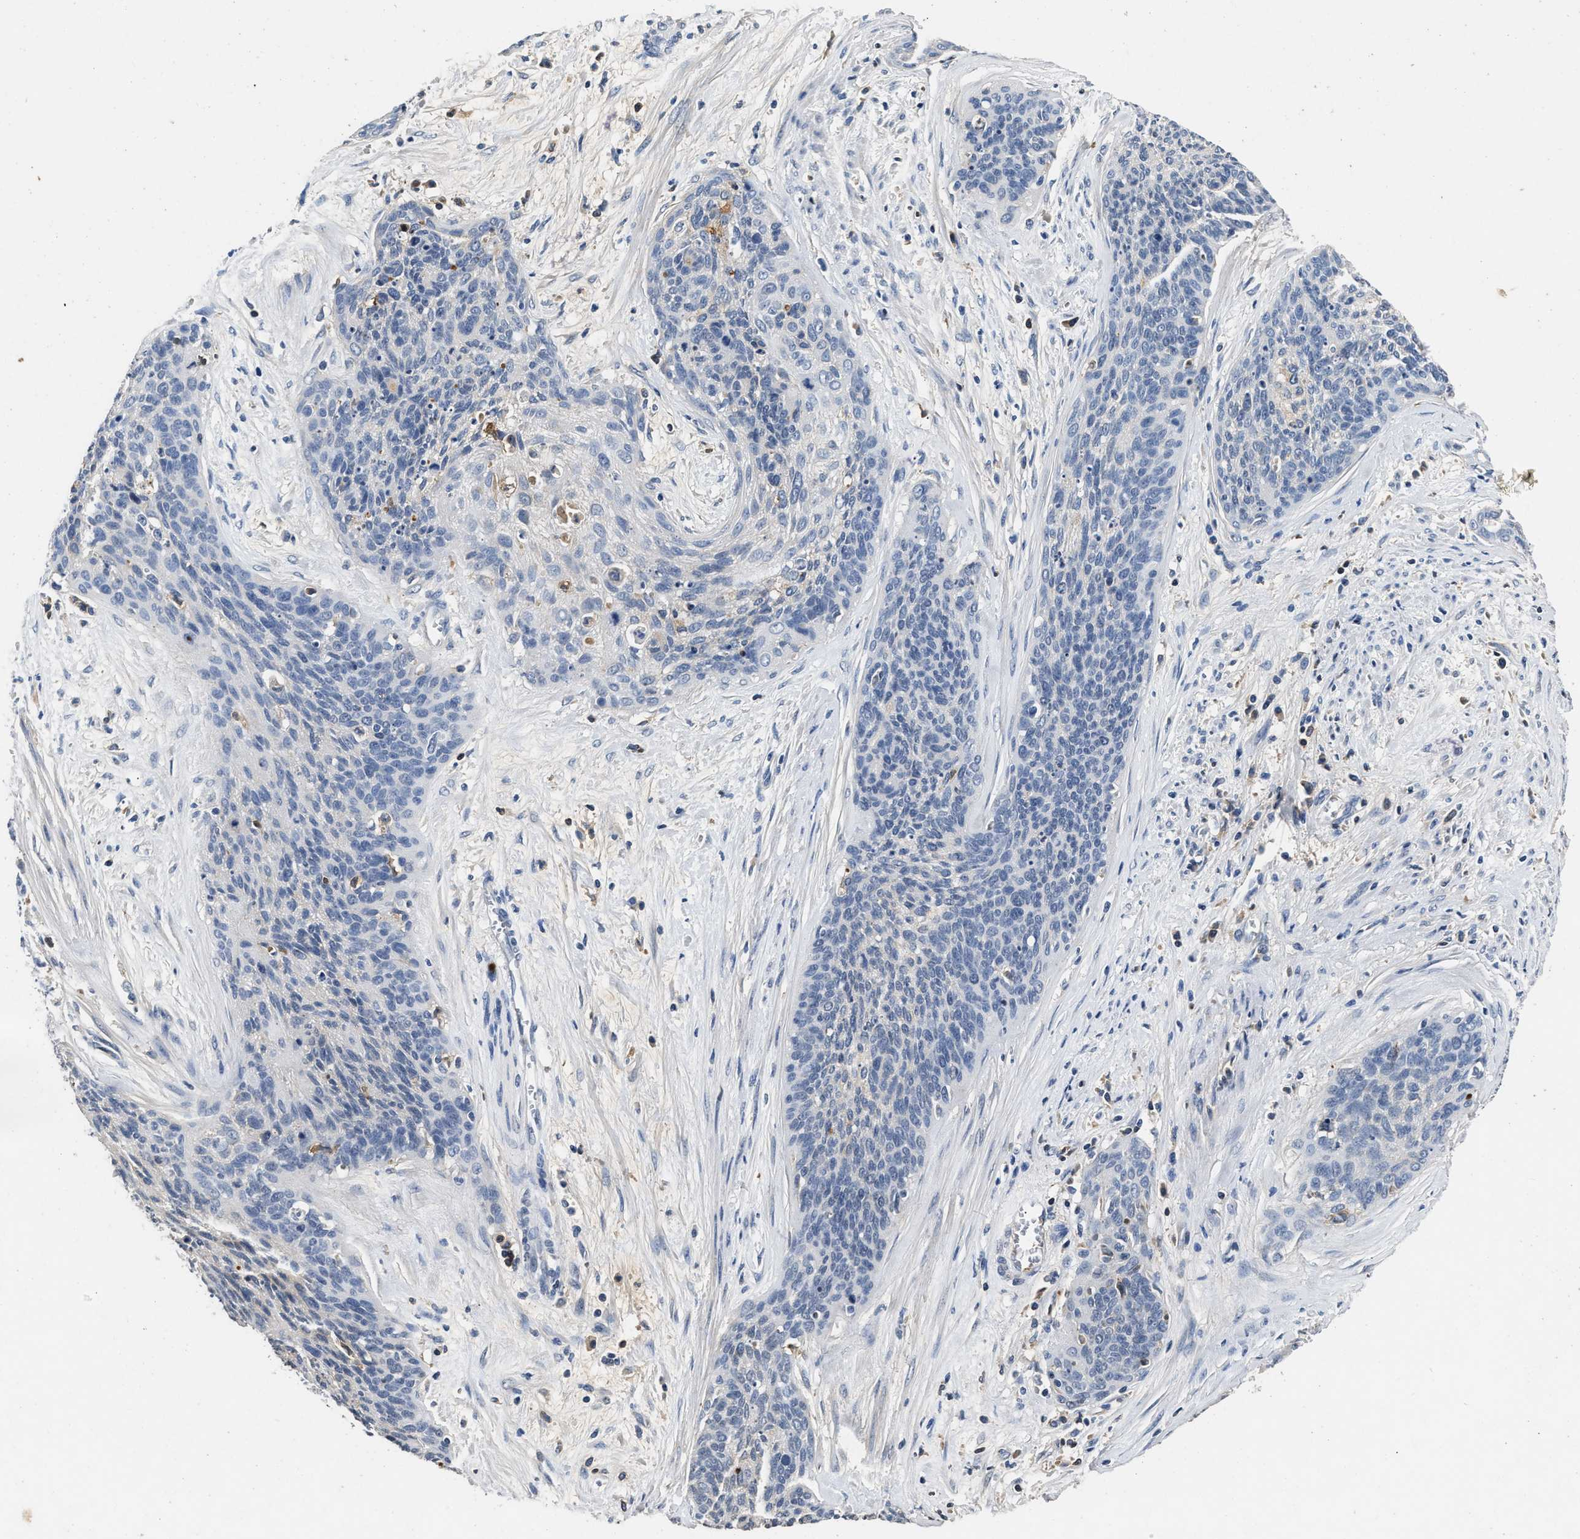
{"staining": {"intensity": "negative", "quantity": "none", "location": "none"}, "tissue": "cervical cancer", "cell_type": "Tumor cells", "image_type": "cancer", "snomed": [{"axis": "morphology", "description": "Squamous cell carcinoma, NOS"}, {"axis": "topography", "description": "Cervix"}], "caption": "Tumor cells show no significant protein staining in cervical cancer. Brightfield microscopy of immunohistochemistry stained with DAB (3,3'-diaminobenzidine) (brown) and hematoxylin (blue), captured at high magnification.", "gene": "C3", "patient": {"sex": "female", "age": 55}}